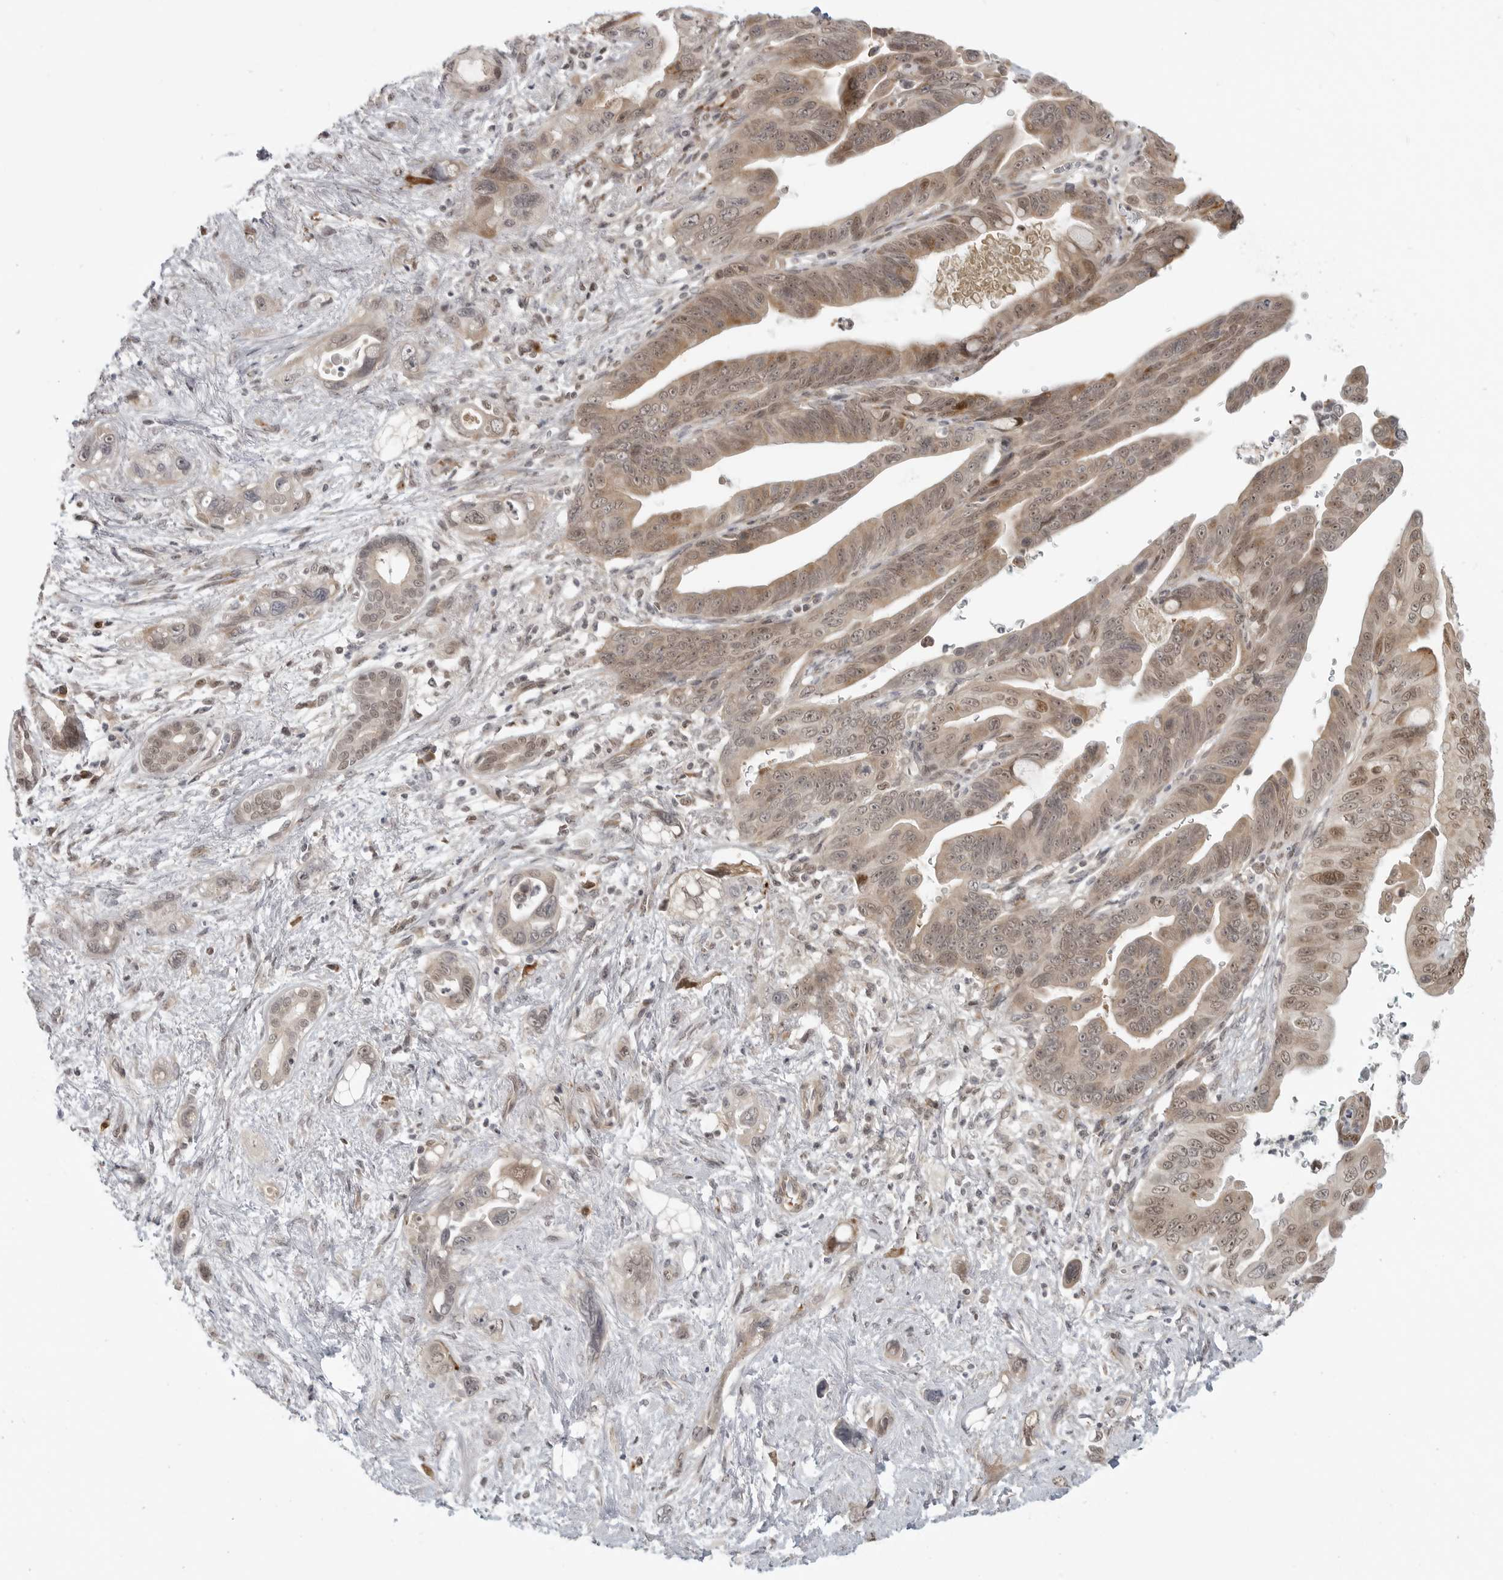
{"staining": {"intensity": "weak", "quantity": ">75%", "location": "cytoplasmic/membranous,nuclear"}, "tissue": "pancreatic cancer", "cell_type": "Tumor cells", "image_type": "cancer", "snomed": [{"axis": "morphology", "description": "Adenocarcinoma, NOS"}, {"axis": "topography", "description": "Pancreas"}], "caption": "High-magnification brightfield microscopy of pancreatic cancer stained with DAB (brown) and counterstained with hematoxylin (blue). tumor cells exhibit weak cytoplasmic/membranous and nuclear expression is present in about>75% of cells. (DAB IHC with brightfield microscopy, high magnification).", "gene": "CEP295NL", "patient": {"sex": "female", "age": 72}}